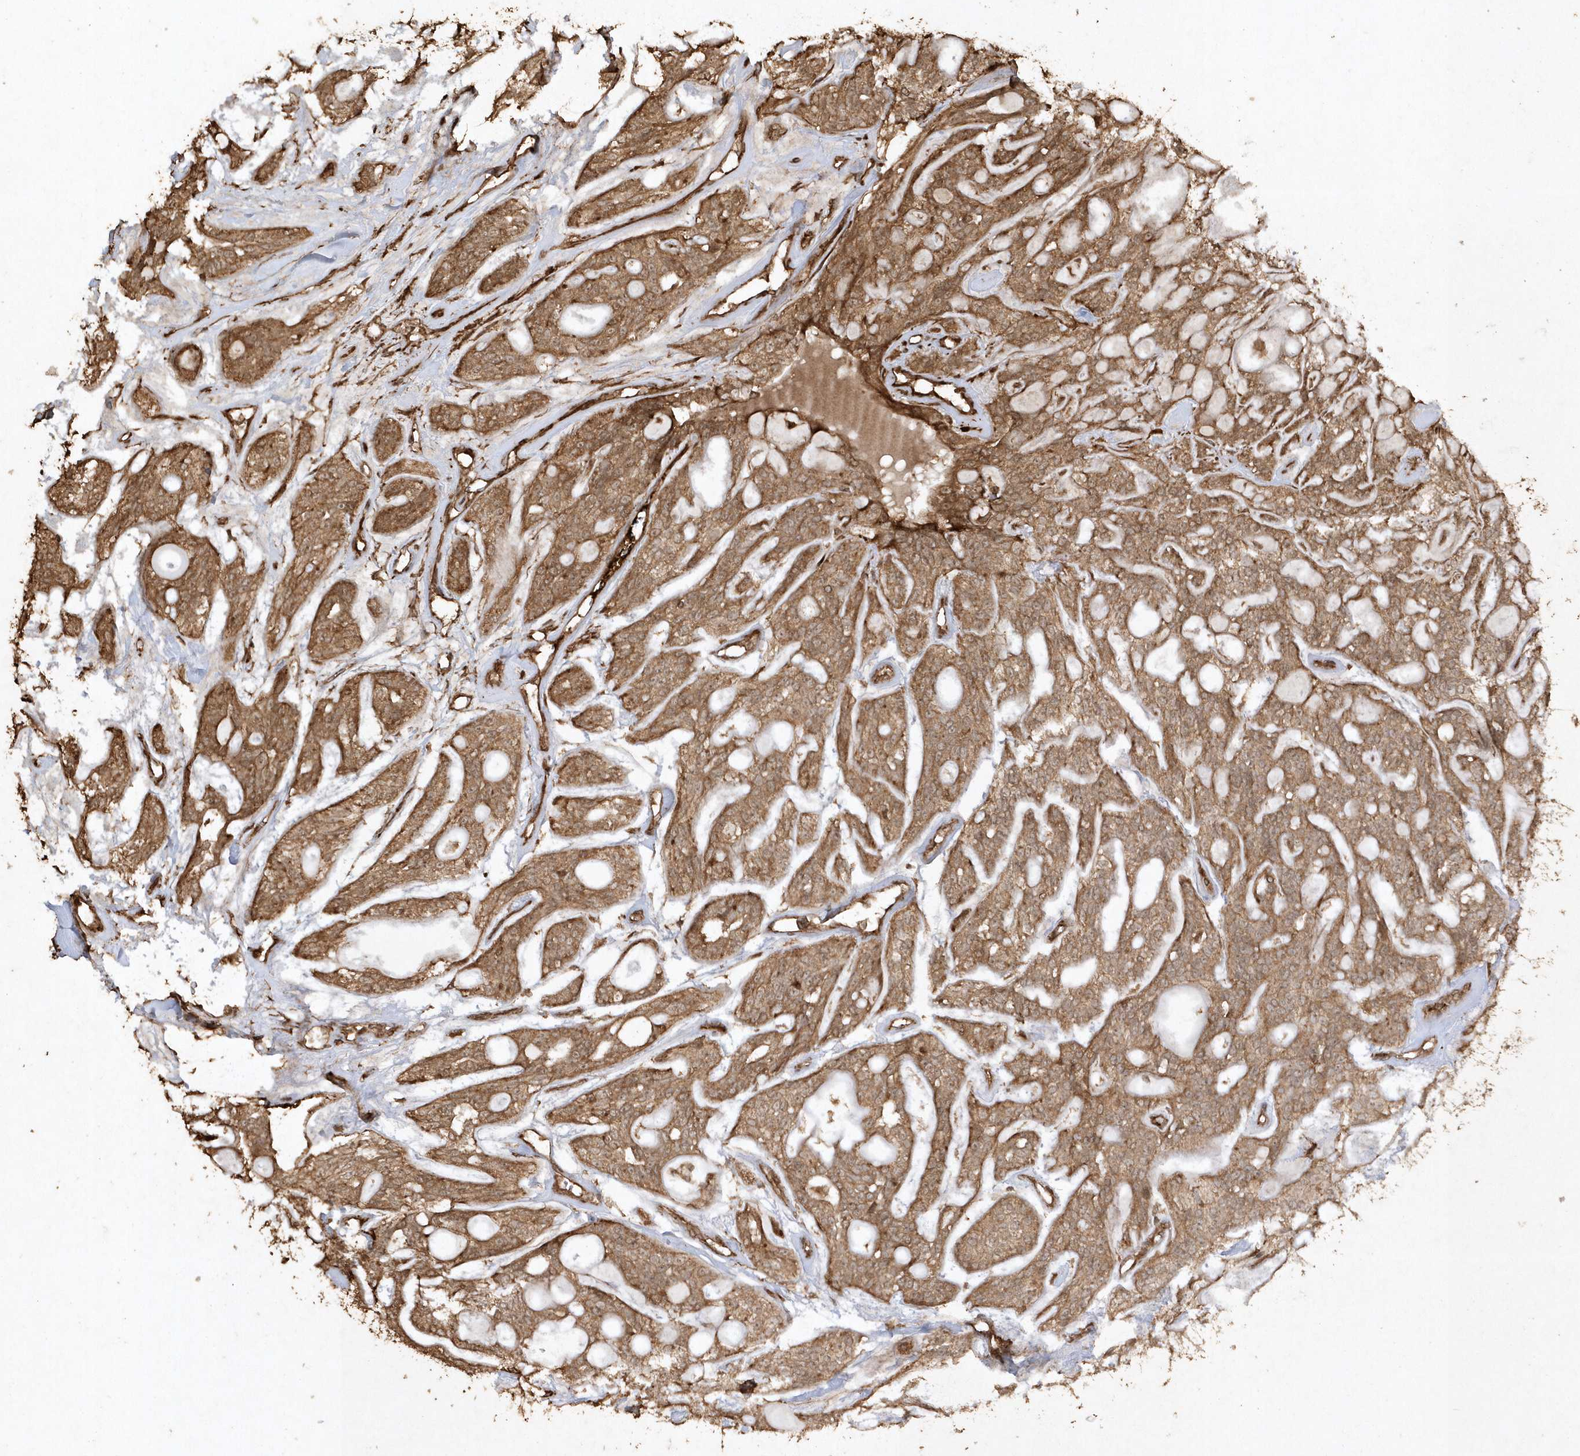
{"staining": {"intensity": "moderate", "quantity": ">75%", "location": "cytoplasmic/membranous"}, "tissue": "head and neck cancer", "cell_type": "Tumor cells", "image_type": "cancer", "snomed": [{"axis": "morphology", "description": "Adenocarcinoma, NOS"}, {"axis": "topography", "description": "Head-Neck"}], "caption": "Adenocarcinoma (head and neck) stained for a protein exhibits moderate cytoplasmic/membranous positivity in tumor cells.", "gene": "AVPI1", "patient": {"sex": "male", "age": 66}}